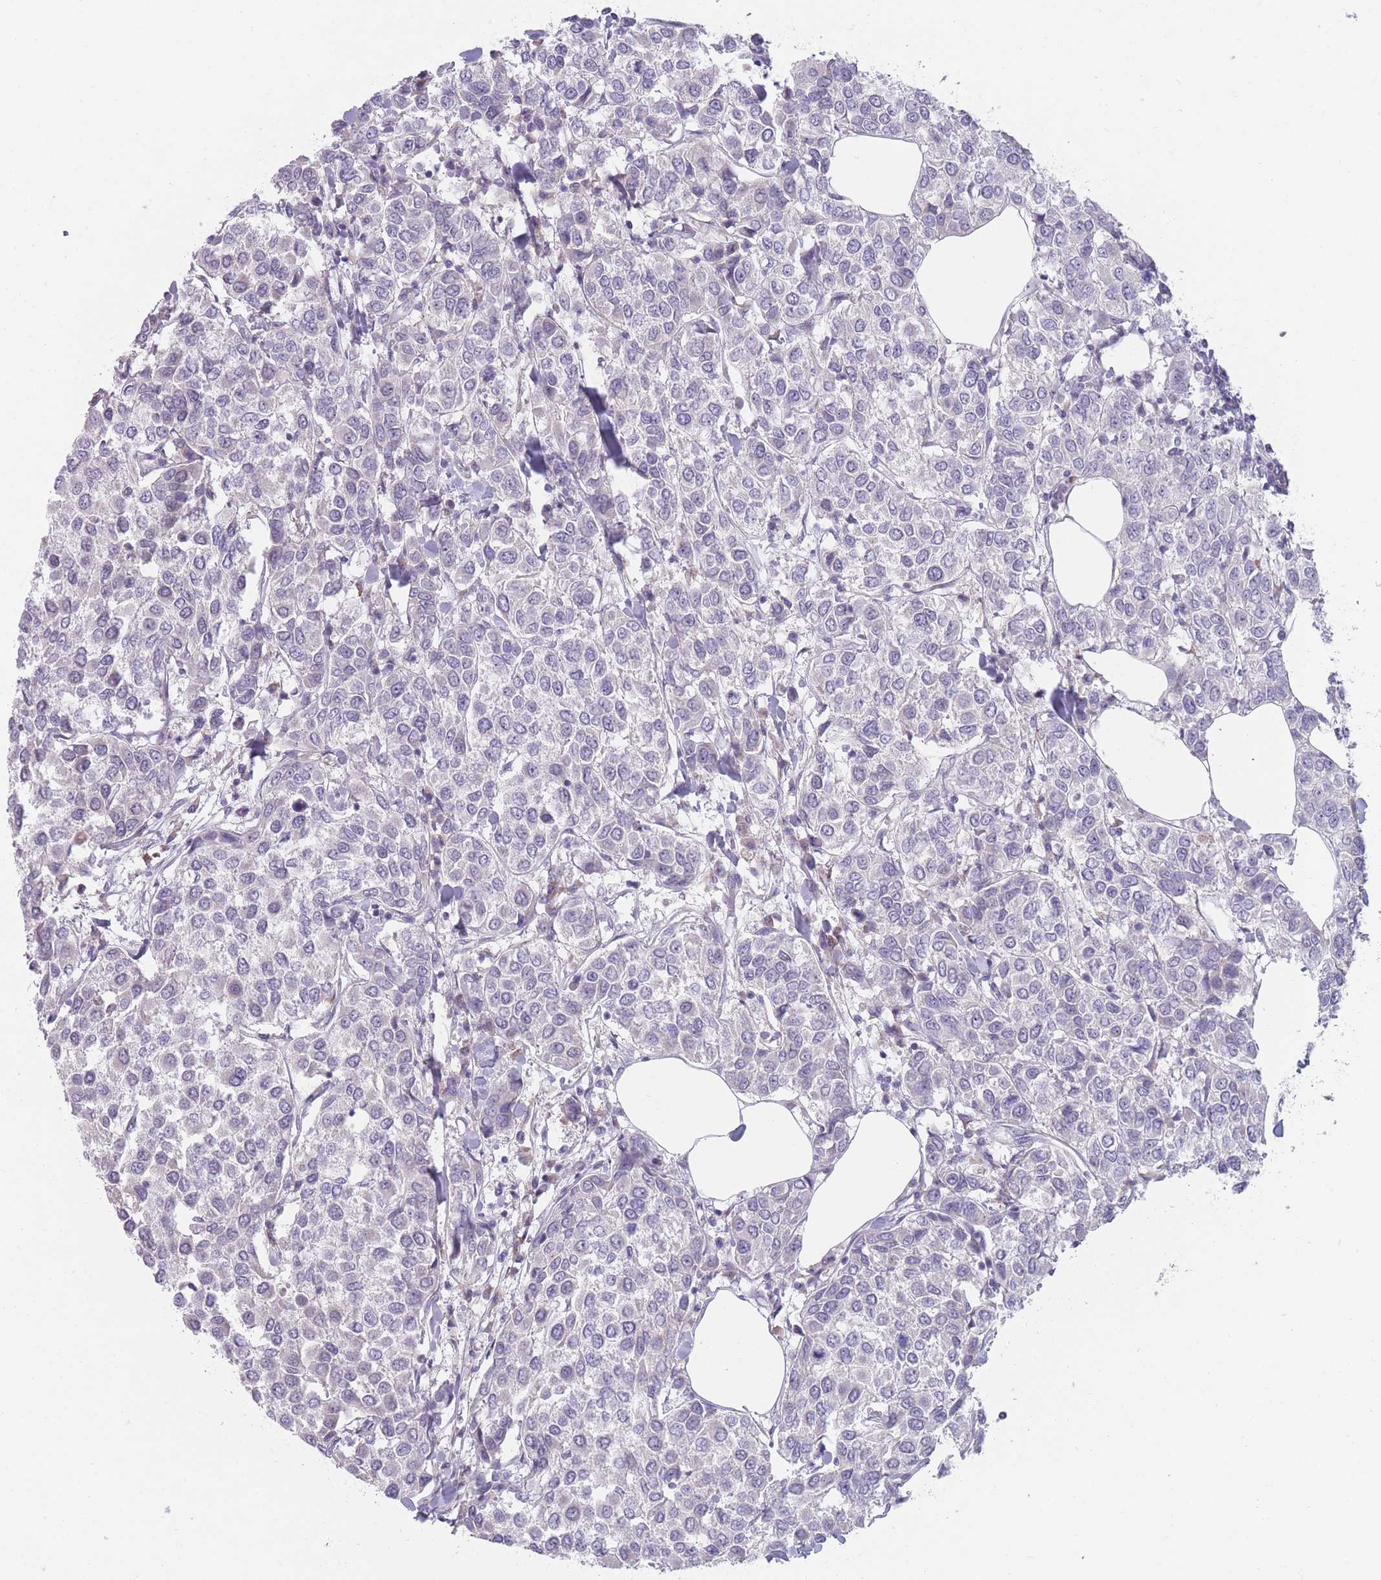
{"staining": {"intensity": "negative", "quantity": "none", "location": "none"}, "tissue": "breast cancer", "cell_type": "Tumor cells", "image_type": "cancer", "snomed": [{"axis": "morphology", "description": "Duct carcinoma"}, {"axis": "topography", "description": "Breast"}], "caption": "A photomicrograph of intraductal carcinoma (breast) stained for a protein demonstrates no brown staining in tumor cells. Brightfield microscopy of immunohistochemistry (IHC) stained with DAB (brown) and hematoxylin (blue), captured at high magnification.", "gene": "PAIP2B", "patient": {"sex": "female", "age": 55}}